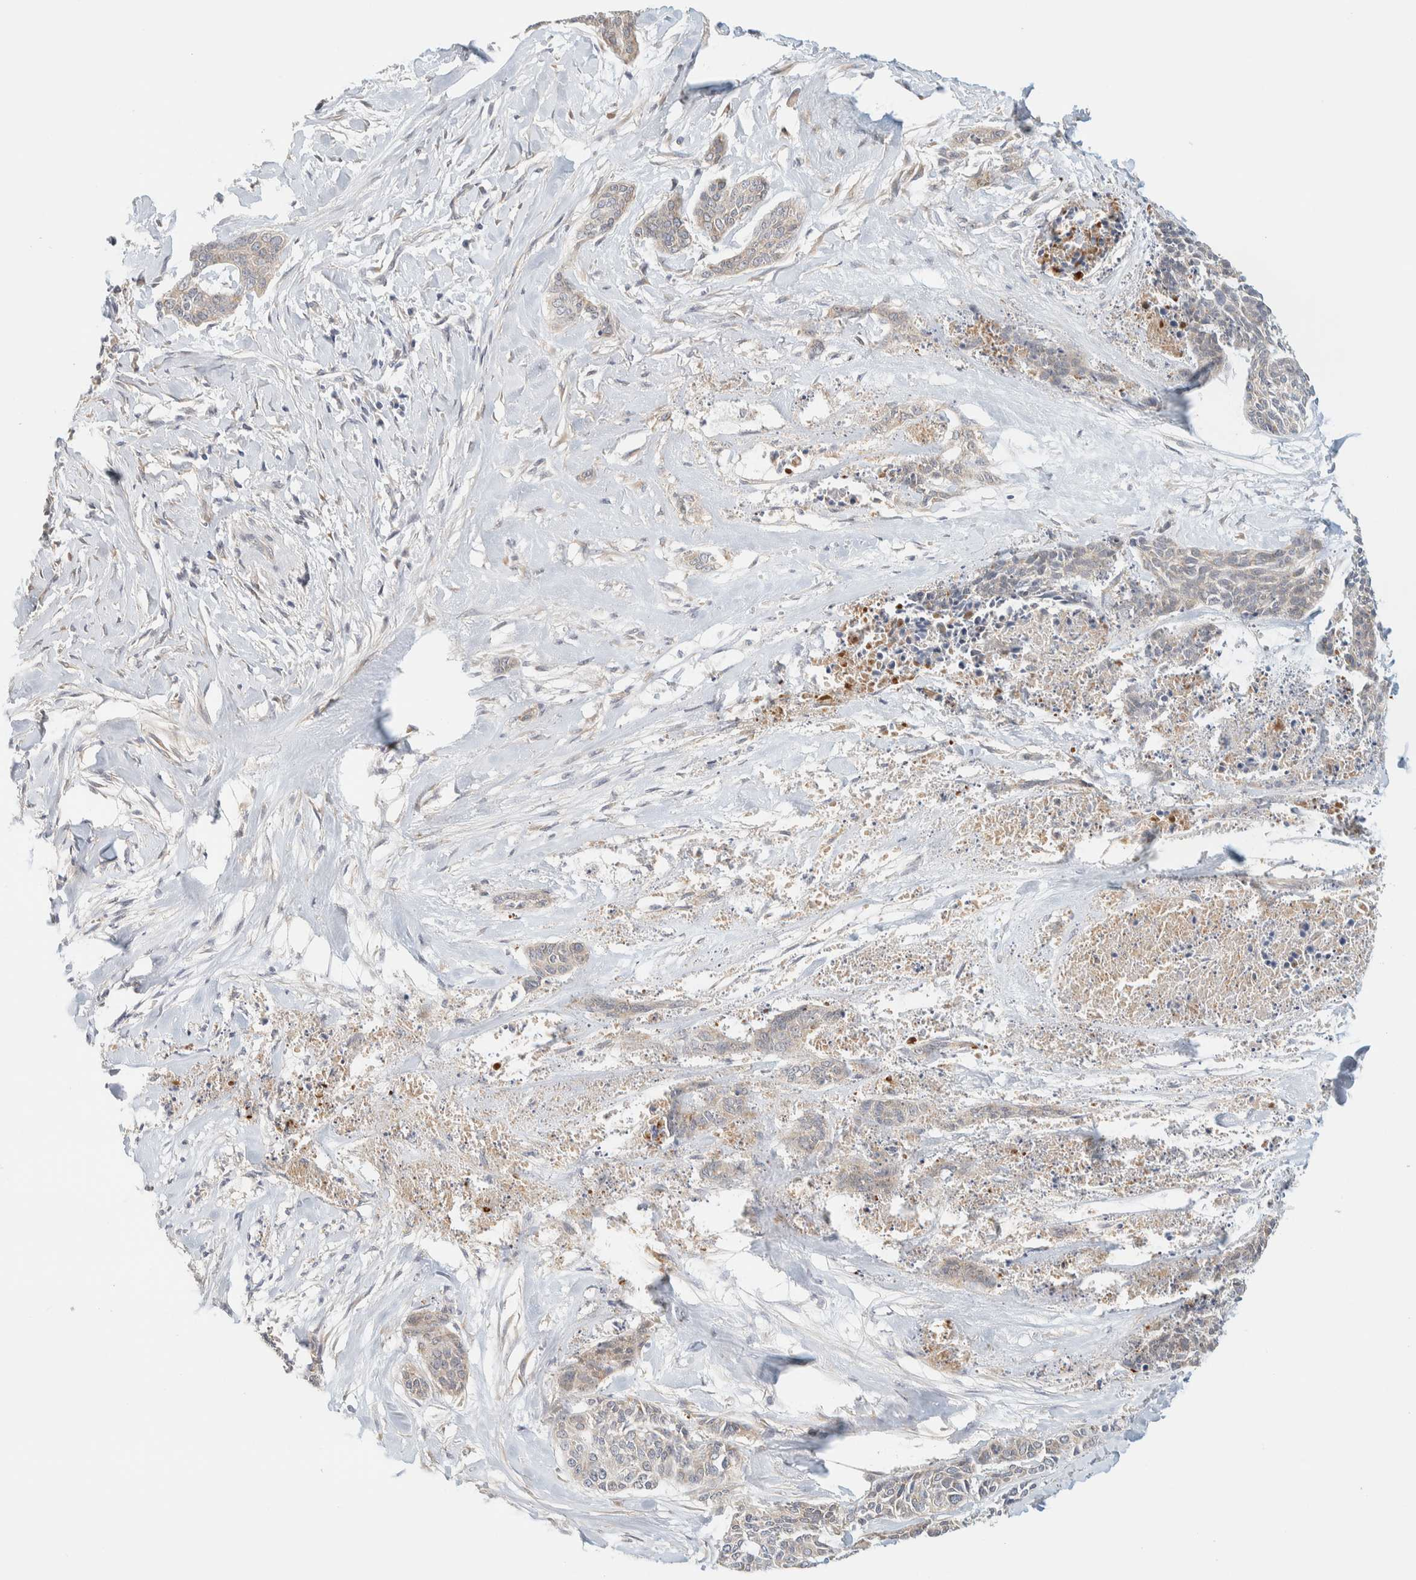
{"staining": {"intensity": "weak", "quantity": "25%-75%", "location": "cytoplasmic/membranous"}, "tissue": "skin cancer", "cell_type": "Tumor cells", "image_type": "cancer", "snomed": [{"axis": "morphology", "description": "Basal cell carcinoma"}, {"axis": "topography", "description": "Skin"}], "caption": "Basal cell carcinoma (skin) was stained to show a protein in brown. There is low levels of weak cytoplasmic/membranous positivity in approximately 25%-75% of tumor cells. (Brightfield microscopy of DAB IHC at high magnification).", "gene": "NT5C", "patient": {"sex": "female", "age": 64}}